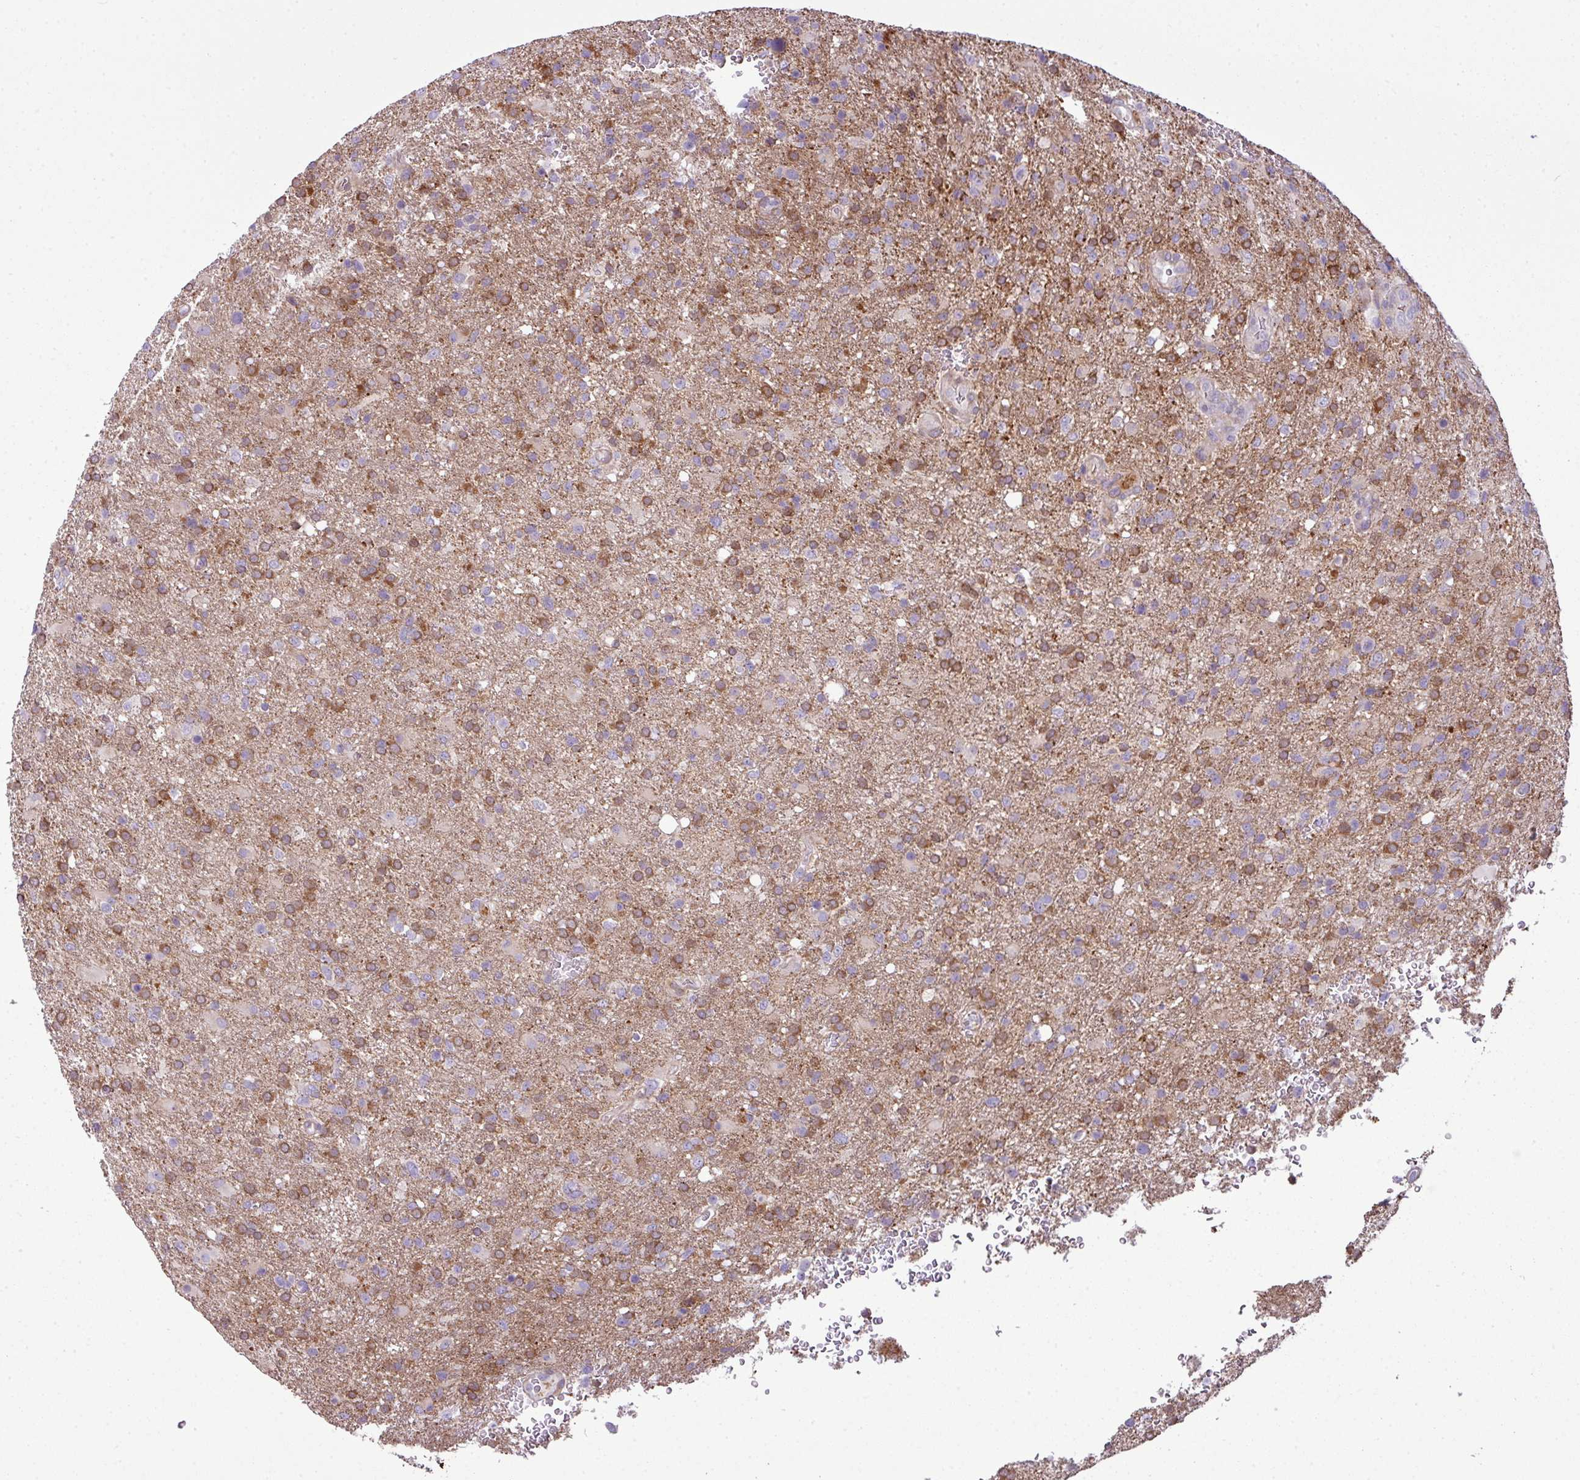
{"staining": {"intensity": "negative", "quantity": "none", "location": "none"}, "tissue": "glioma", "cell_type": "Tumor cells", "image_type": "cancer", "snomed": [{"axis": "morphology", "description": "Glioma, malignant, High grade"}, {"axis": "topography", "description": "Brain"}], "caption": "Immunohistochemistry (IHC) micrograph of human malignant glioma (high-grade) stained for a protein (brown), which displays no expression in tumor cells. Nuclei are stained in blue.", "gene": "COL8A1", "patient": {"sex": "female", "age": 74}}